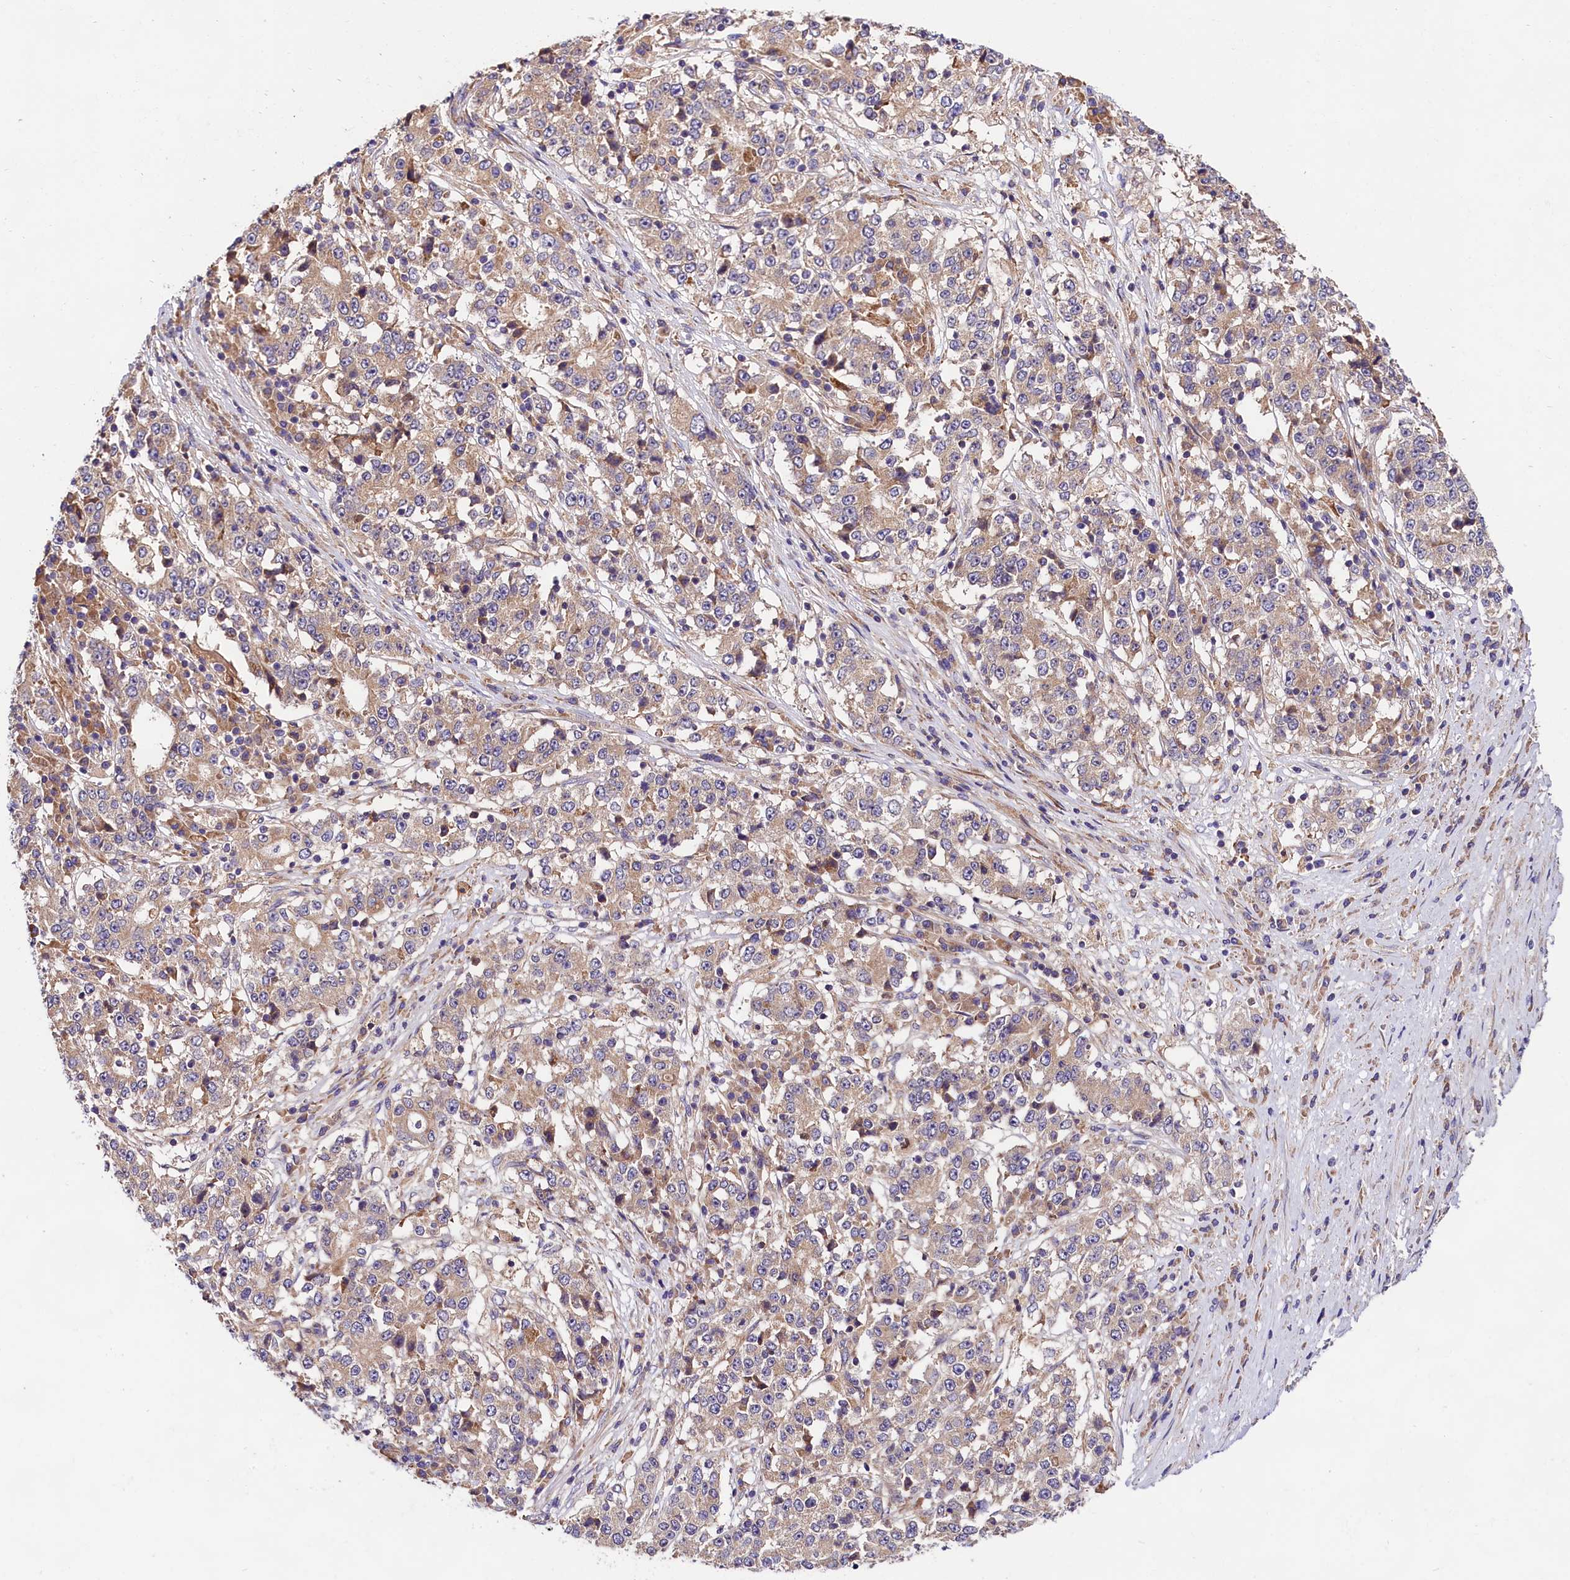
{"staining": {"intensity": "weak", "quantity": "25%-75%", "location": "cytoplasmic/membranous"}, "tissue": "stomach cancer", "cell_type": "Tumor cells", "image_type": "cancer", "snomed": [{"axis": "morphology", "description": "Adenocarcinoma, NOS"}, {"axis": "topography", "description": "Stomach"}], "caption": "Stomach cancer (adenocarcinoma) tissue demonstrates weak cytoplasmic/membranous staining in about 25%-75% of tumor cells", "gene": "SPG11", "patient": {"sex": "male", "age": 59}}